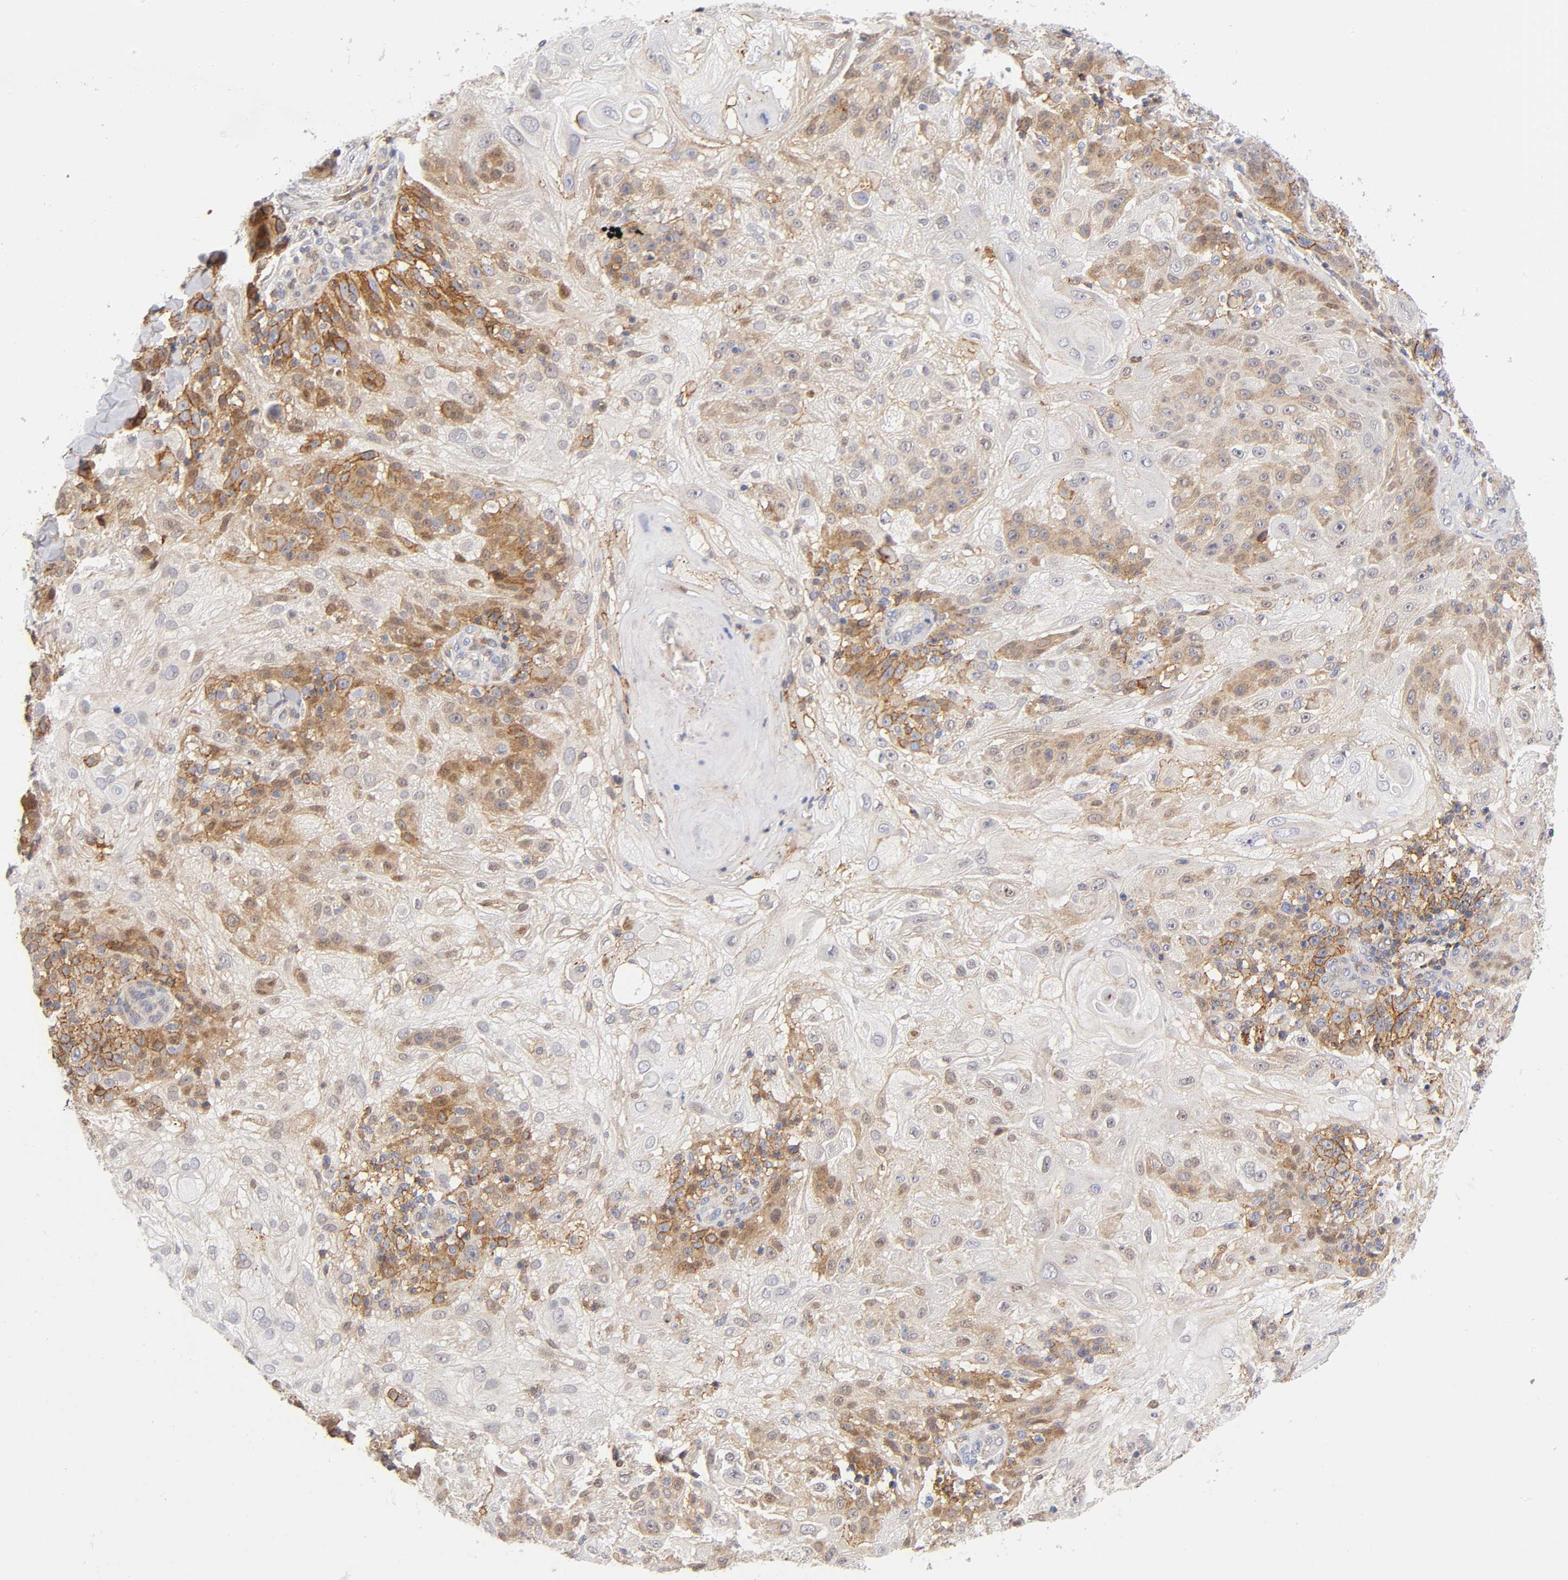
{"staining": {"intensity": "moderate", "quantity": "25%-75%", "location": "cytoplasmic/membranous"}, "tissue": "skin cancer", "cell_type": "Tumor cells", "image_type": "cancer", "snomed": [{"axis": "morphology", "description": "Normal tissue, NOS"}, {"axis": "morphology", "description": "Squamous cell carcinoma, NOS"}, {"axis": "topography", "description": "Skin"}], "caption": "IHC photomicrograph of human skin cancer stained for a protein (brown), which reveals medium levels of moderate cytoplasmic/membranous expression in about 25%-75% of tumor cells.", "gene": "ANXA7", "patient": {"sex": "female", "age": 83}}